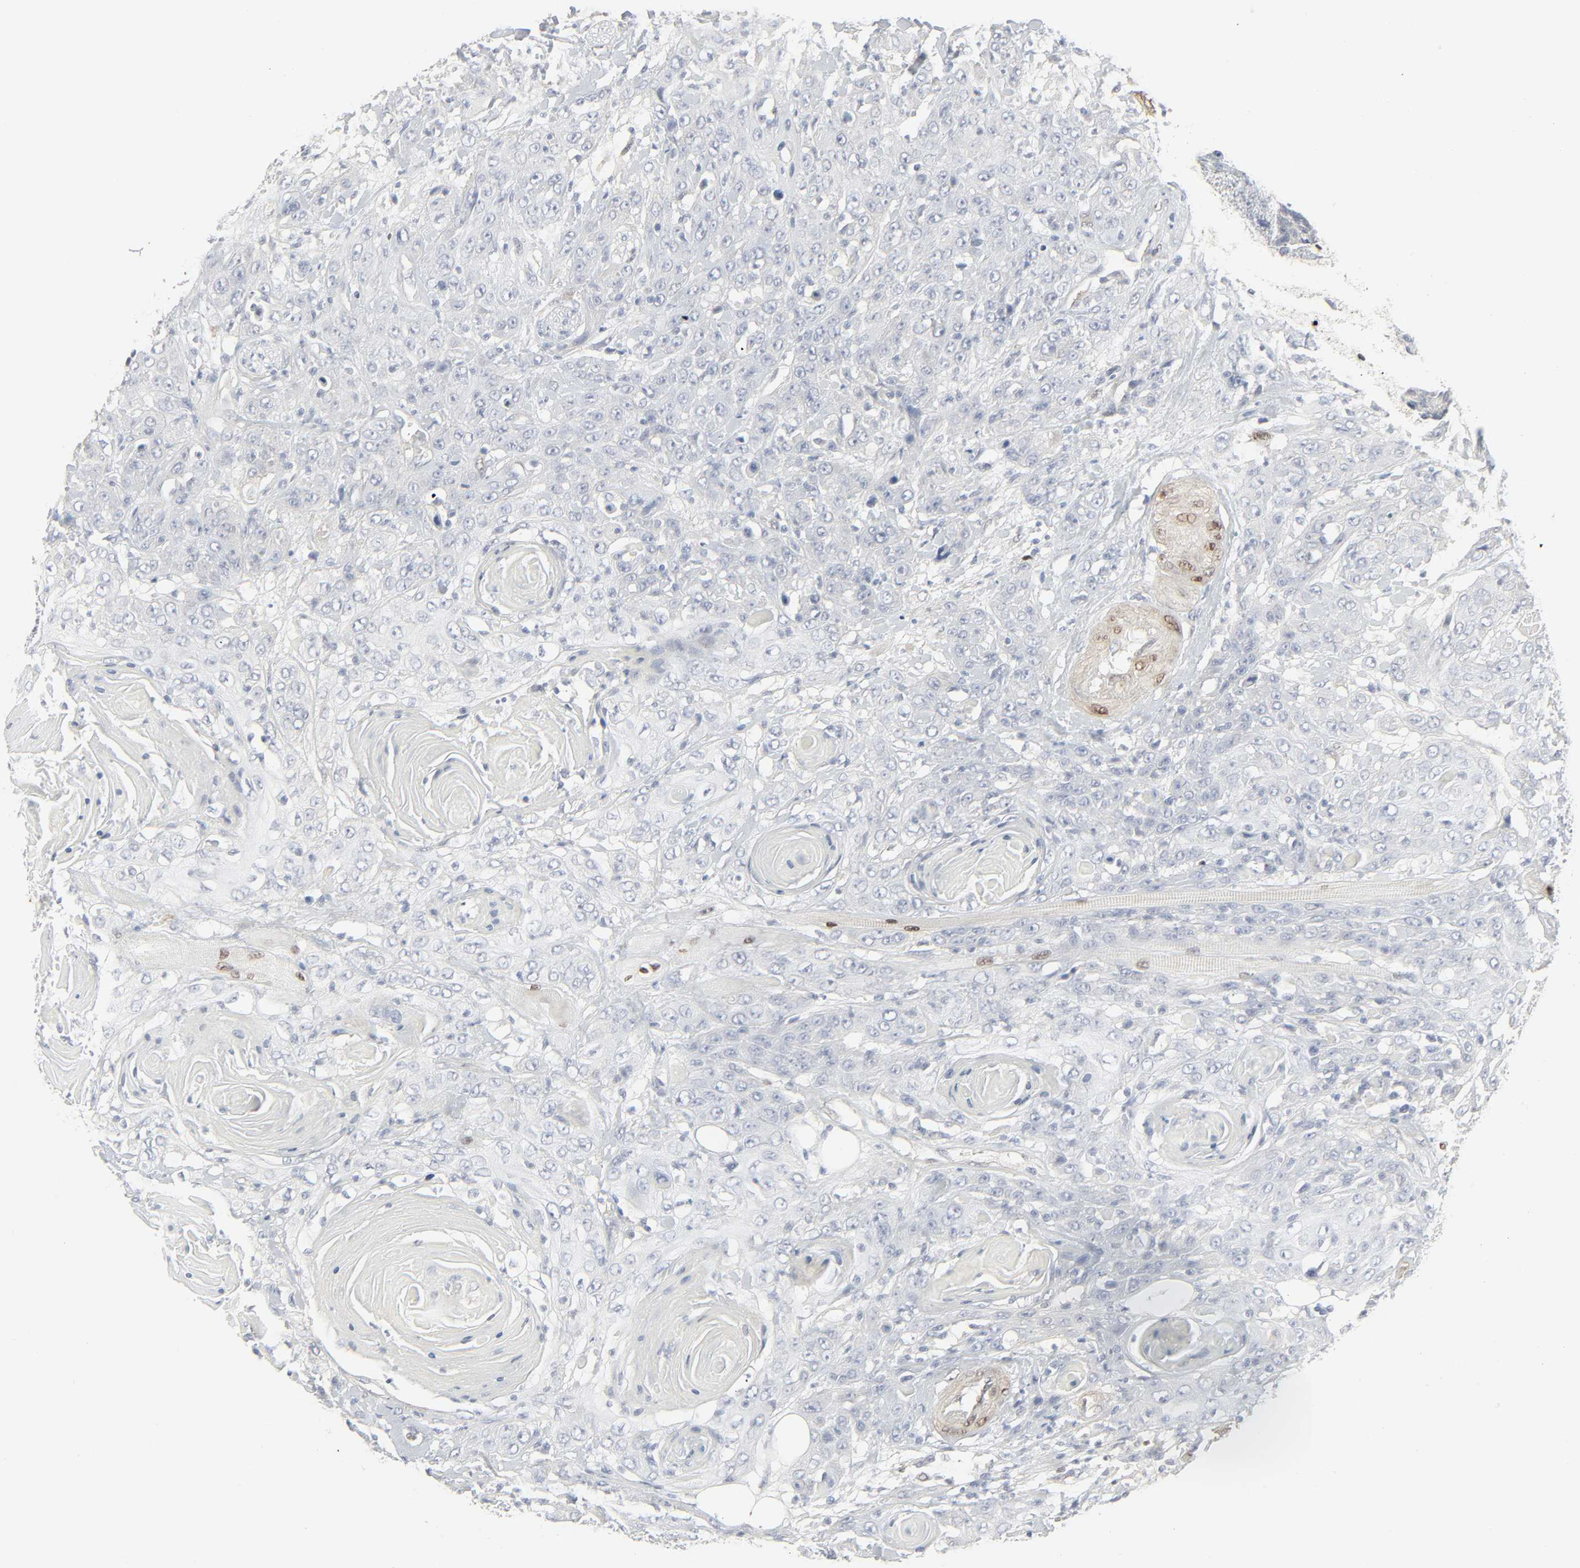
{"staining": {"intensity": "negative", "quantity": "none", "location": "none"}, "tissue": "head and neck cancer", "cell_type": "Tumor cells", "image_type": "cancer", "snomed": [{"axis": "morphology", "description": "Squamous cell carcinoma, NOS"}, {"axis": "topography", "description": "Head-Neck"}], "caption": "Immunohistochemistry photomicrograph of squamous cell carcinoma (head and neck) stained for a protein (brown), which shows no positivity in tumor cells.", "gene": "ZBTB16", "patient": {"sex": "female", "age": 84}}